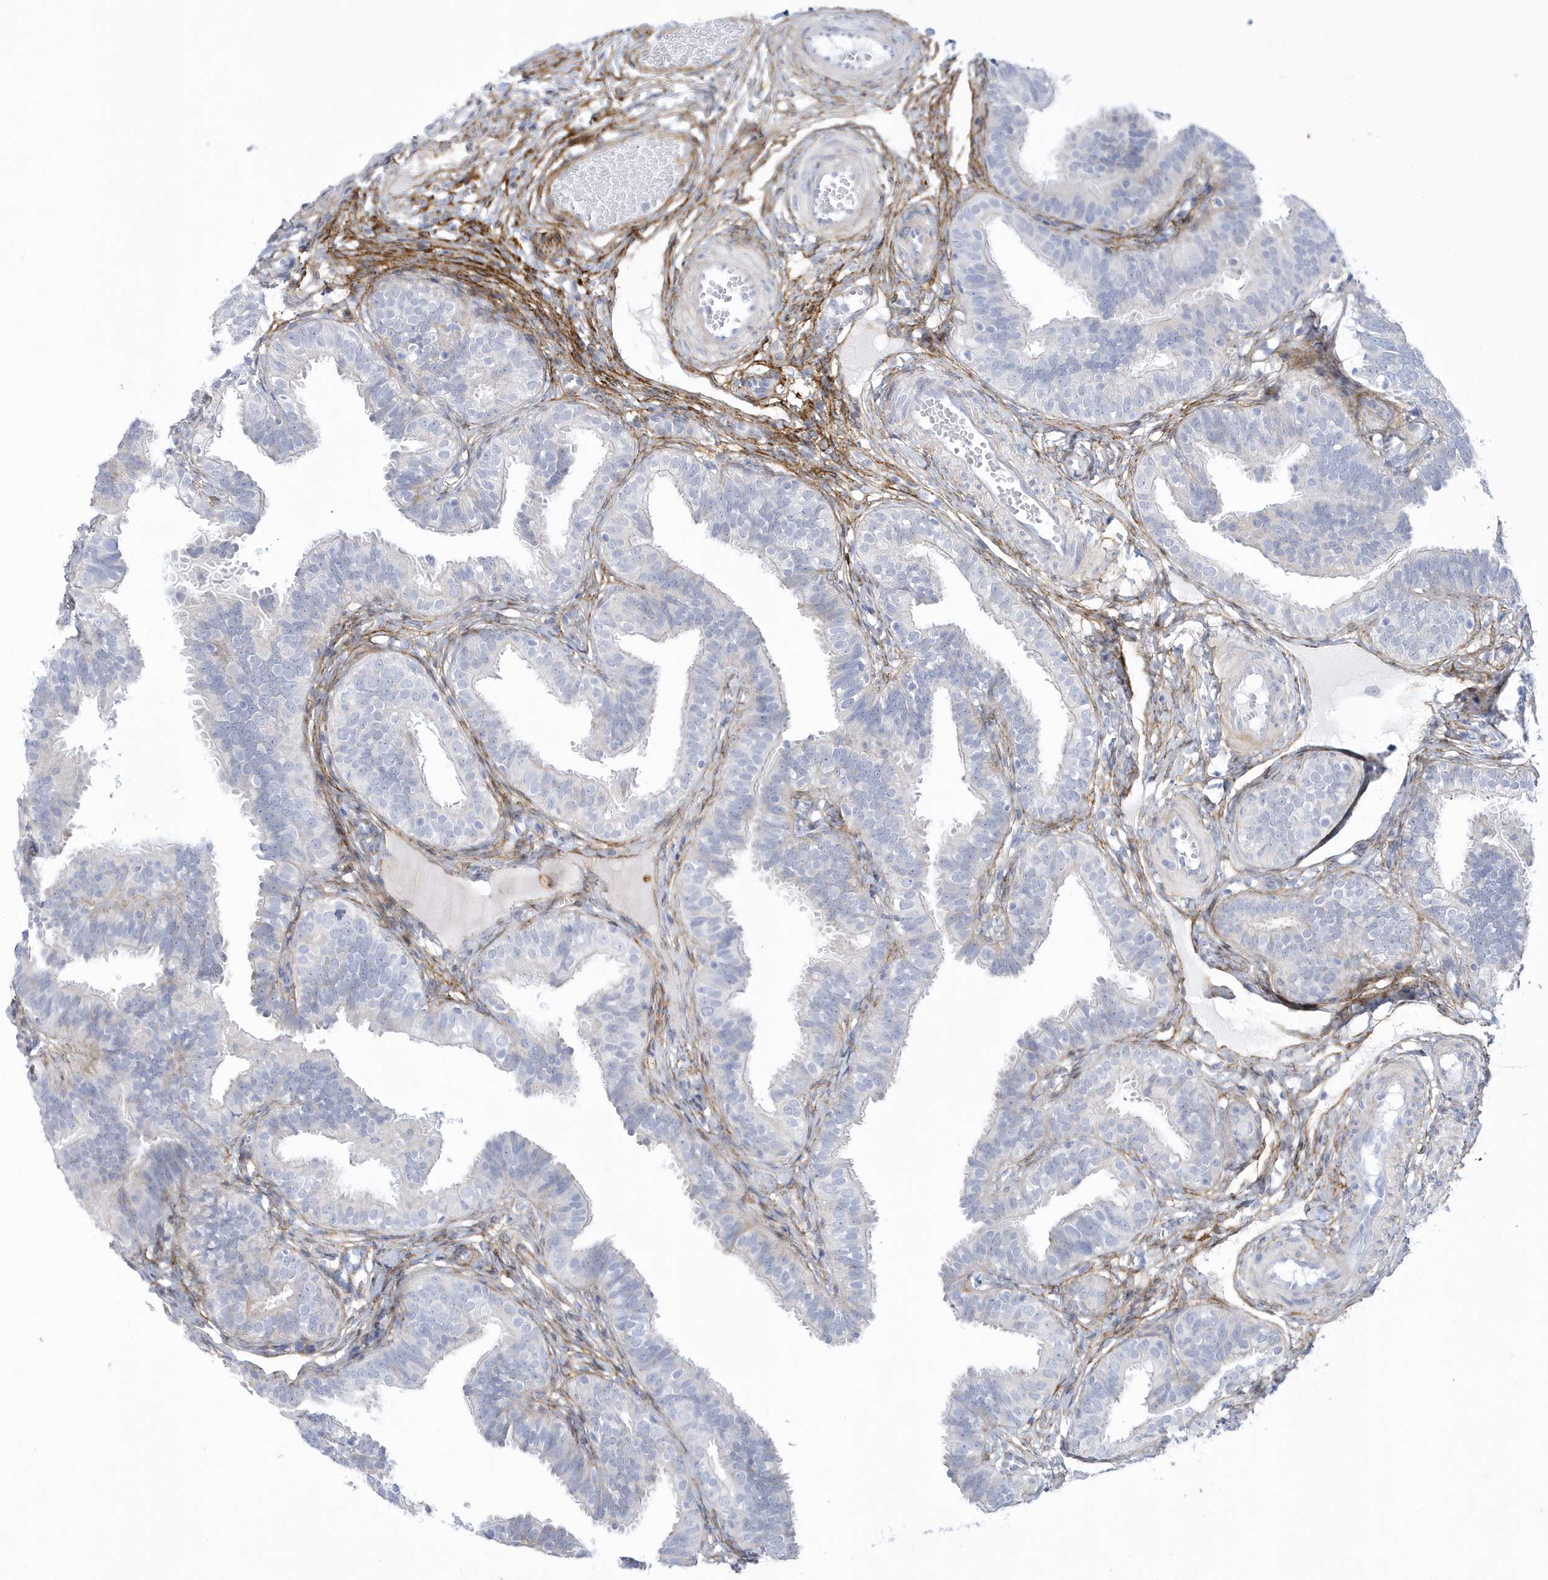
{"staining": {"intensity": "negative", "quantity": "none", "location": "none"}, "tissue": "fallopian tube", "cell_type": "Glandular cells", "image_type": "normal", "snomed": [{"axis": "morphology", "description": "Normal tissue, NOS"}, {"axis": "topography", "description": "Fallopian tube"}], "caption": "The image reveals no significant staining in glandular cells of fallopian tube.", "gene": "WDR27", "patient": {"sex": "female", "age": 35}}